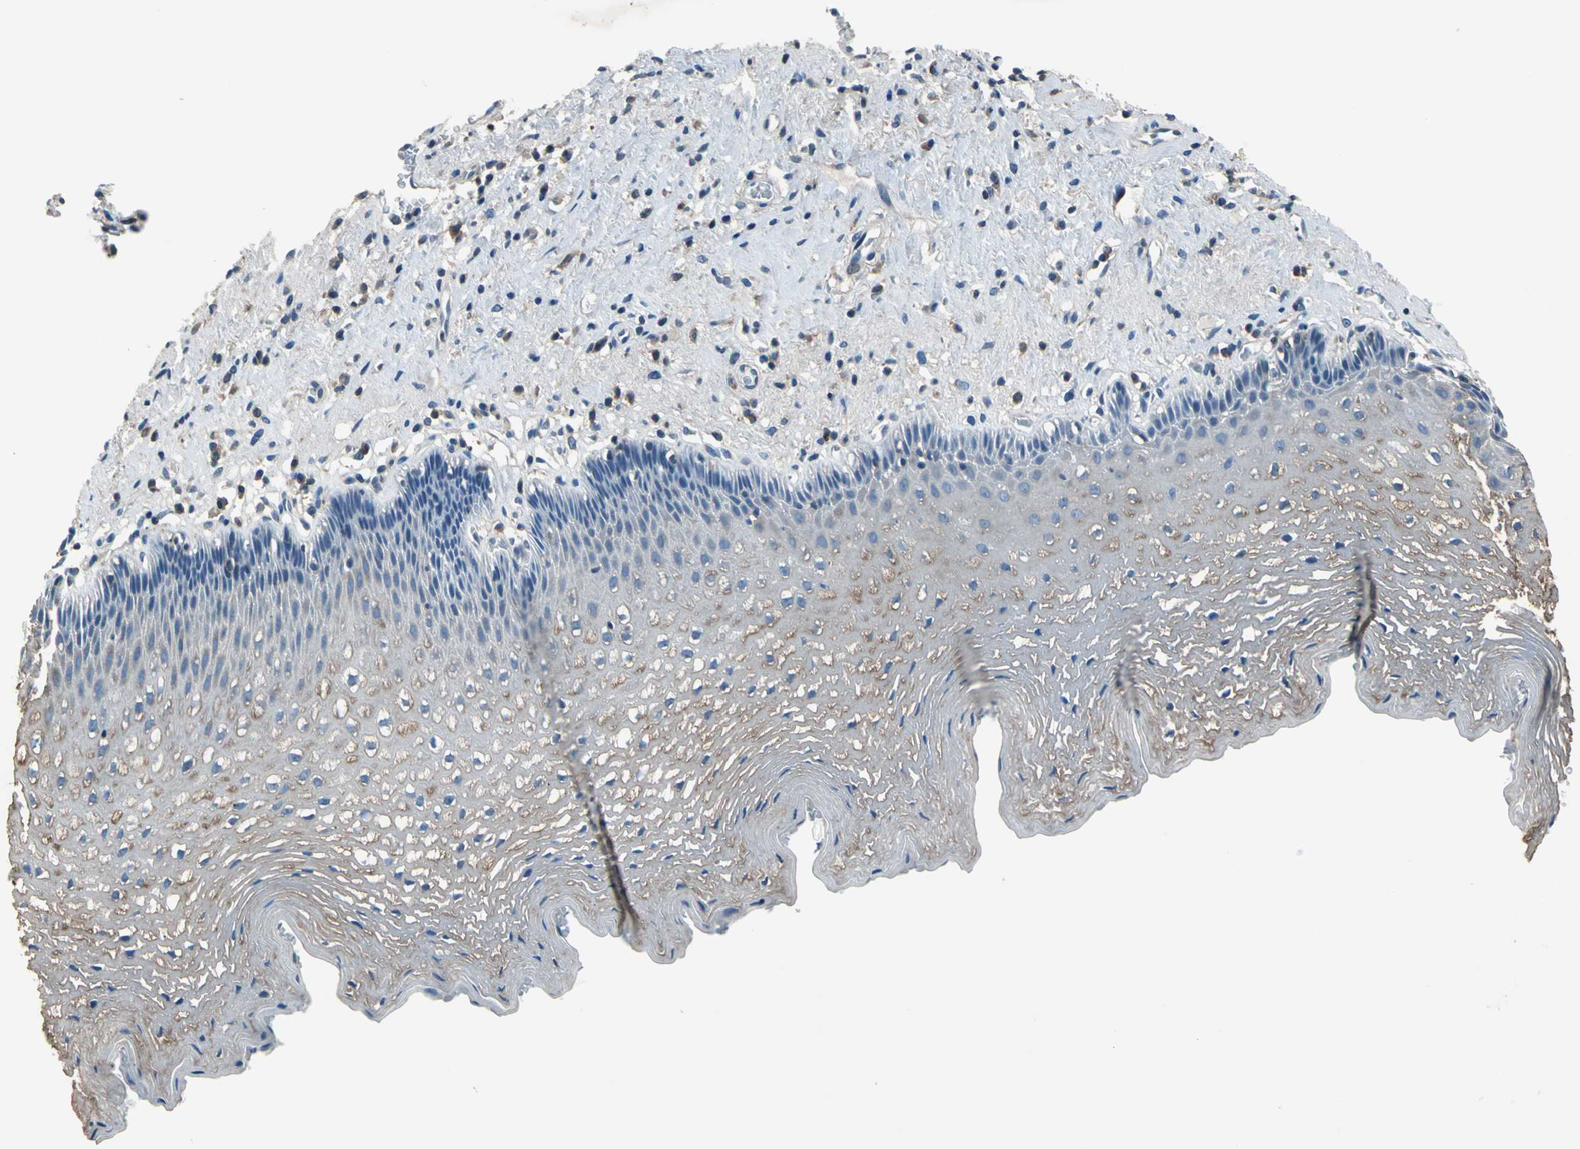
{"staining": {"intensity": "strong", "quantity": "<25%", "location": "cytoplasmic/membranous"}, "tissue": "esophagus", "cell_type": "Squamous epithelial cells", "image_type": "normal", "snomed": [{"axis": "morphology", "description": "Normal tissue, NOS"}, {"axis": "topography", "description": "Esophagus"}], "caption": "Immunohistochemical staining of benign esophagus reveals strong cytoplasmic/membranous protein expression in approximately <25% of squamous epithelial cells.", "gene": "PRKCA", "patient": {"sex": "female", "age": 70}}